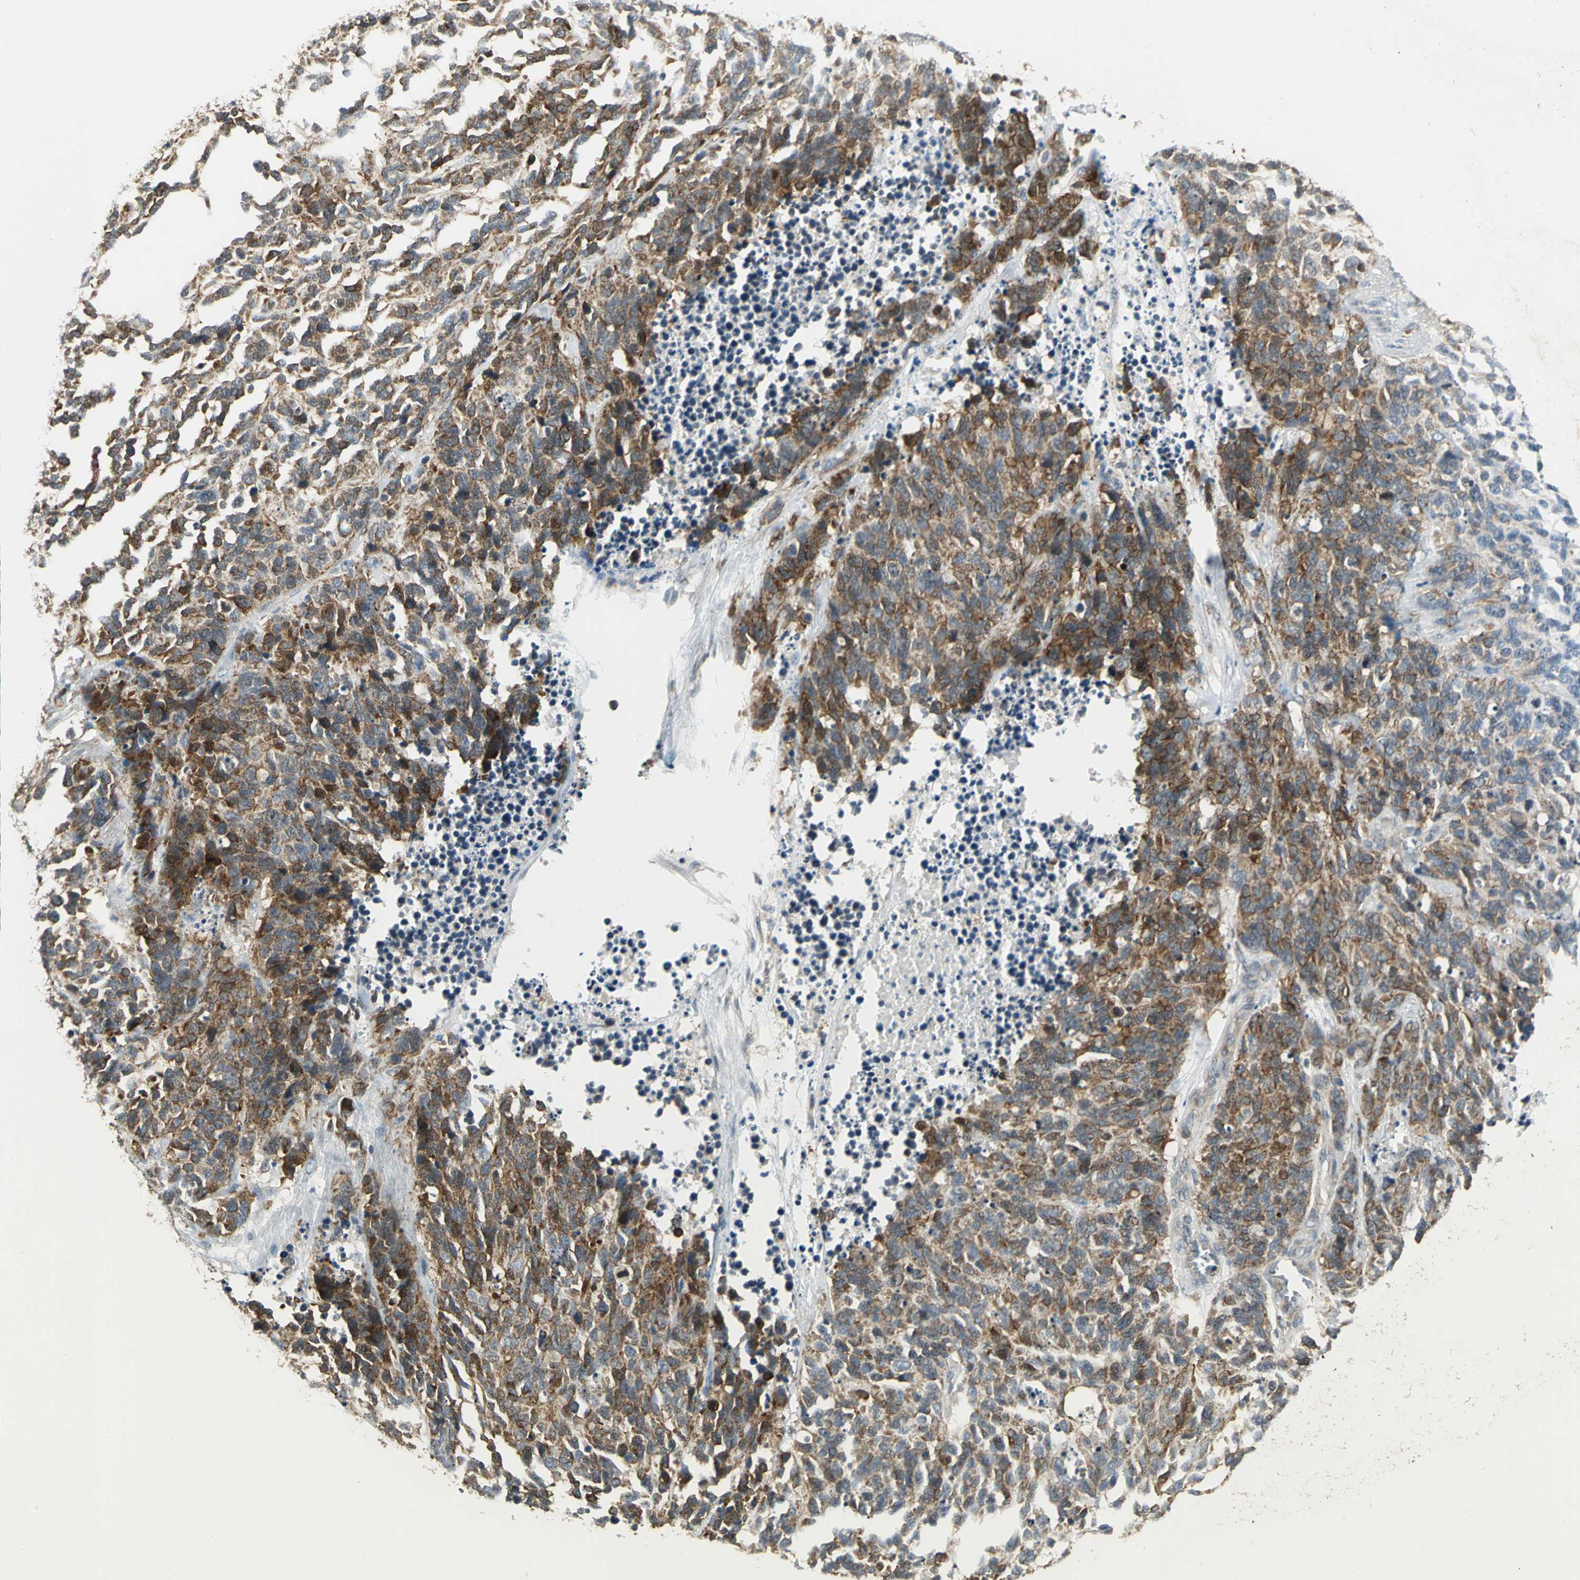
{"staining": {"intensity": "strong", "quantity": ">75%", "location": "cytoplasmic/membranous"}, "tissue": "lung cancer", "cell_type": "Tumor cells", "image_type": "cancer", "snomed": [{"axis": "morphology", "description": "Neoplasm, malignant, NOS"}, {"axis": "topography", "description": "Lung"}], "caption": "High-magnification brightfield microscopy of lung malignant neoplasm stained with DAB (brown) and counterstained with hematoxylin (blue). tumor cells exhibit strong cytoplasmic/membranous staining is seen in about>75% of cells.", "gene": "MAPK8IP3", "patient": {"sex": "female", "age": 58}}